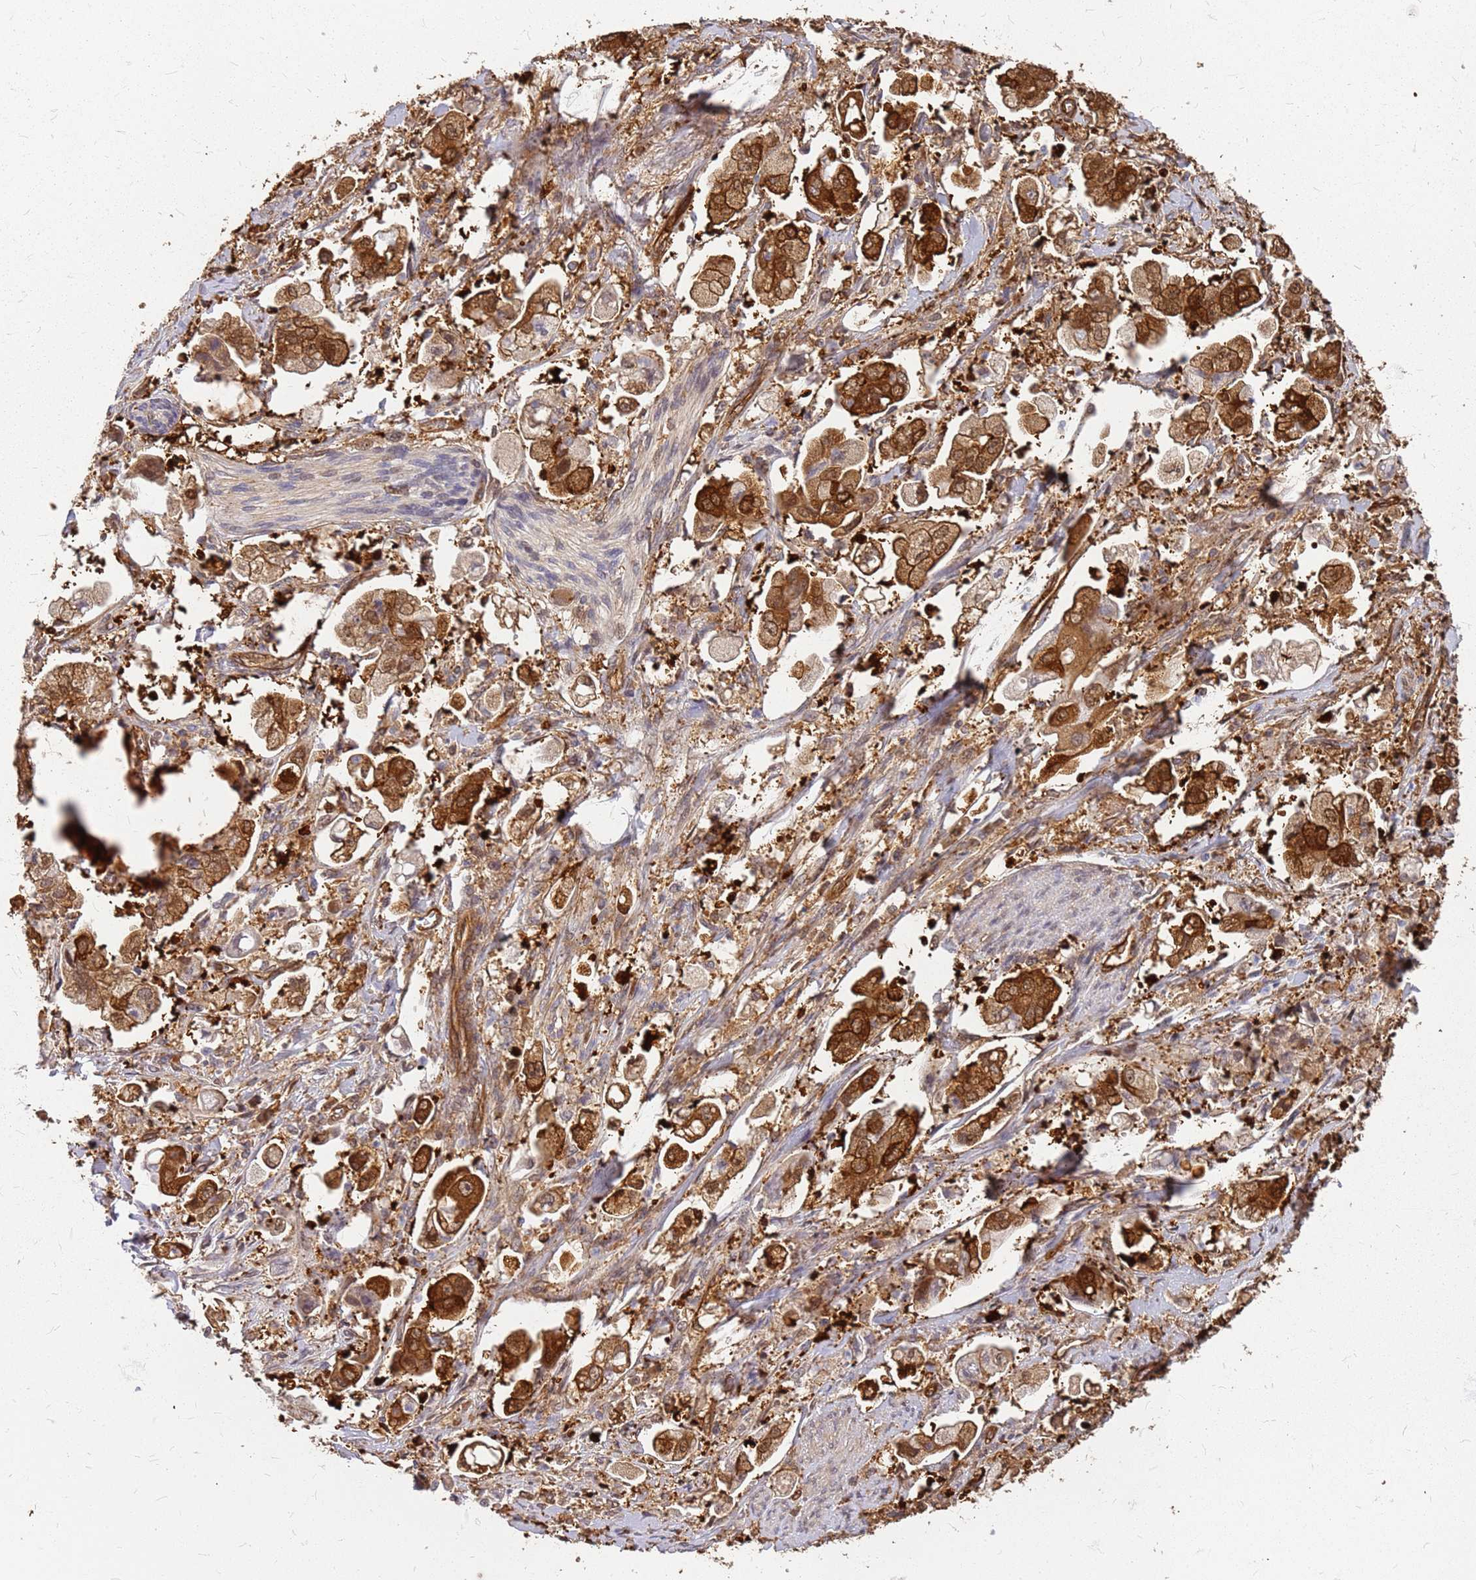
{"staining": {"intensity": "strong", "quantity": ">75%", "location": "cytoplasmic/membranous"}, "tissue": "stomach cancer", "cell_type": "Tumor cells", "image_type": "cancer", "snomed": [{"axis": "morphology", "description": "Adenocarcinoma, NOS"}, {"axis": "topography", "description": "Stomach"}], "caption": "High-power microscopy captured an immunohistochemistry (IHC) photomicrograph of stomach cancer, revealing strong cytoplasmic/membranous staining in approximately >75% of tumor cells.", "gene": "HDX", "patient": {"sex": "male", "age": 62}}